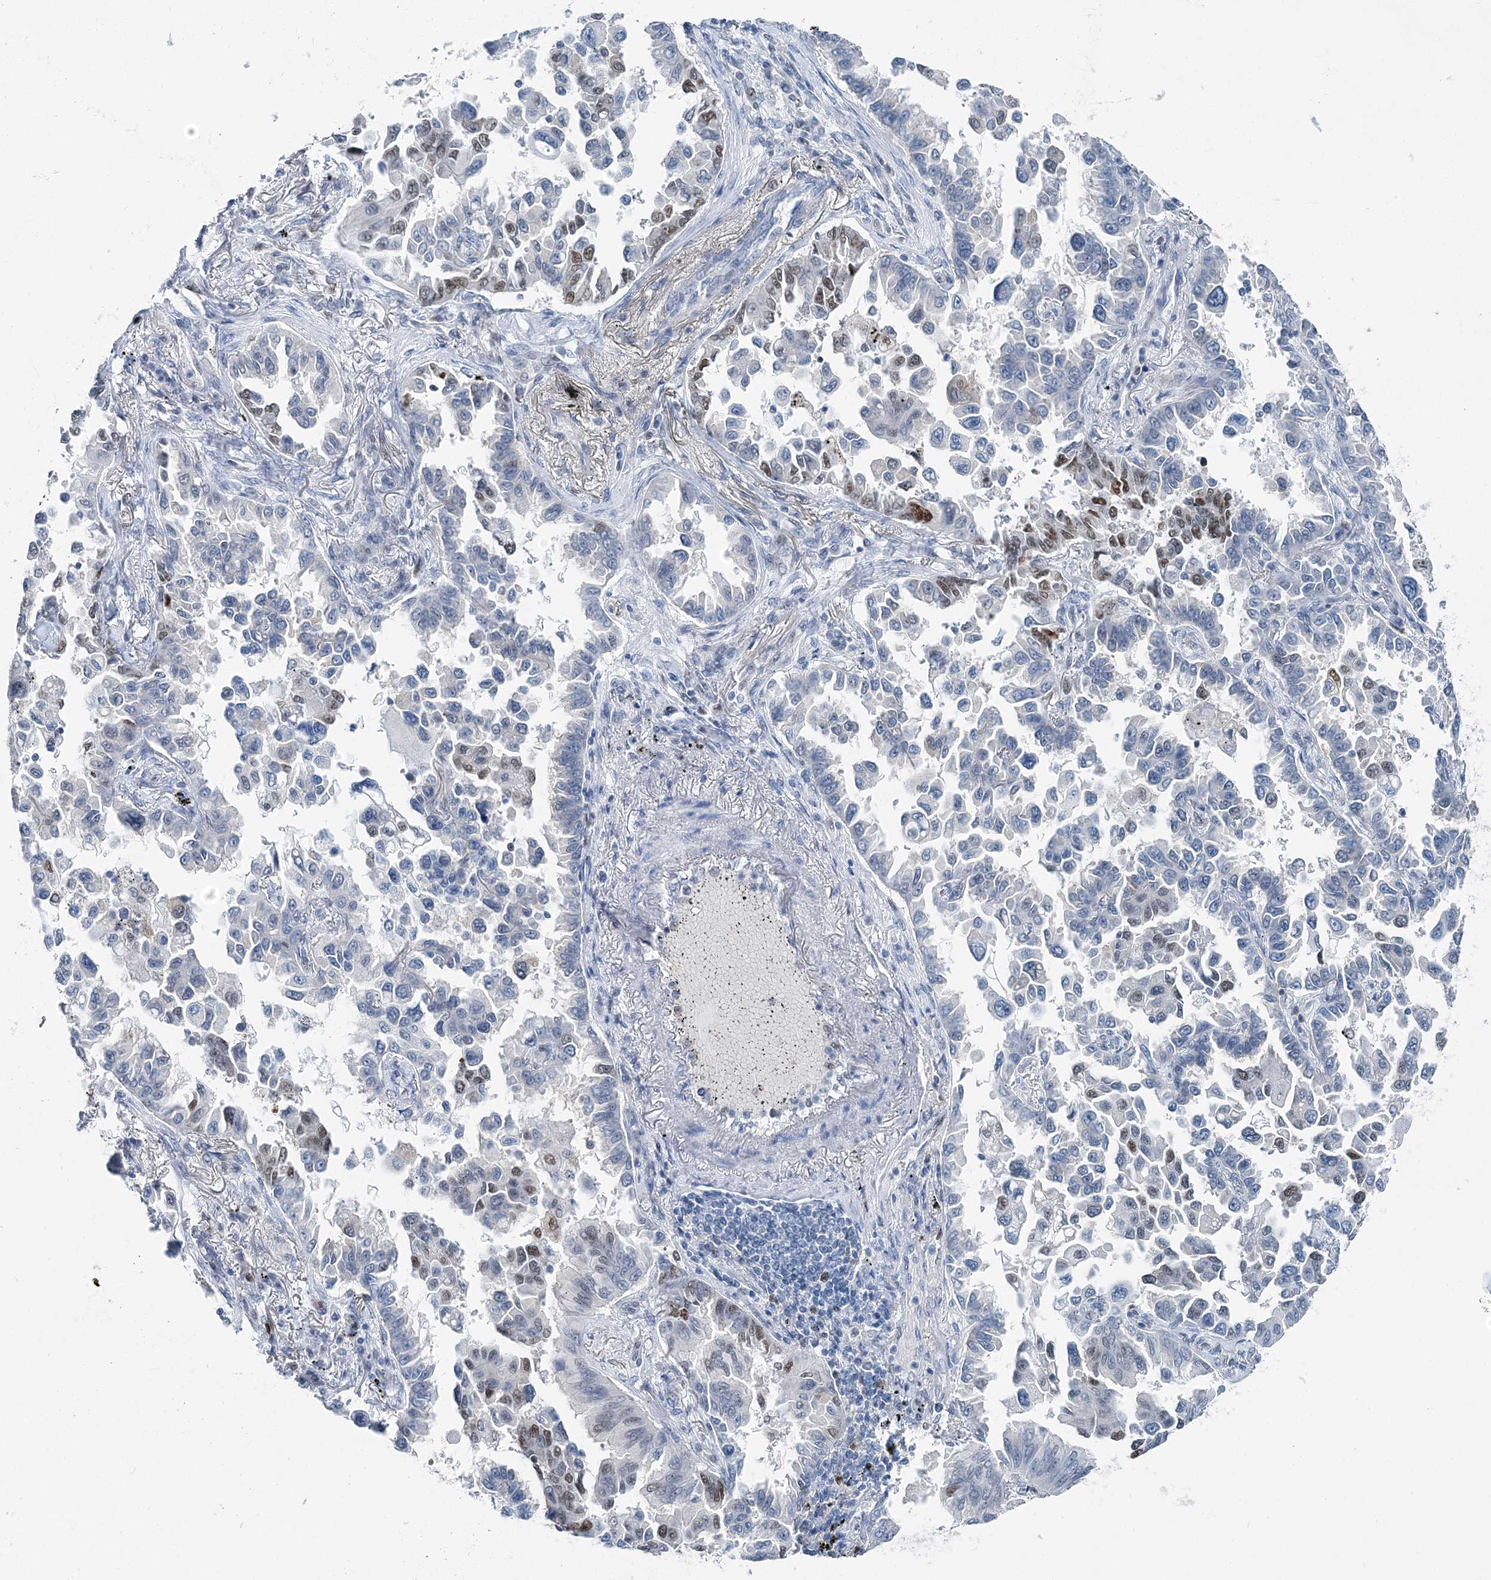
{"staining": {"intensity": "moderate", "quantity": "<25%", "location": "nuclear"}, "tissue": "lung cancer", "cell_type": "Tumor cells", "image_type": "cancer", "snomed": [{"axis": "morphology", "description": "Adenocarcinoma, NOS"}, {"axis": "topography", "description": "Lung"}], "caption": "A brown stain highlights moderate nuclear positivity of a protein in lung cancer tumor cells.", "gene": "HAT1", "patient": {"sex": "female", "age": 67}}